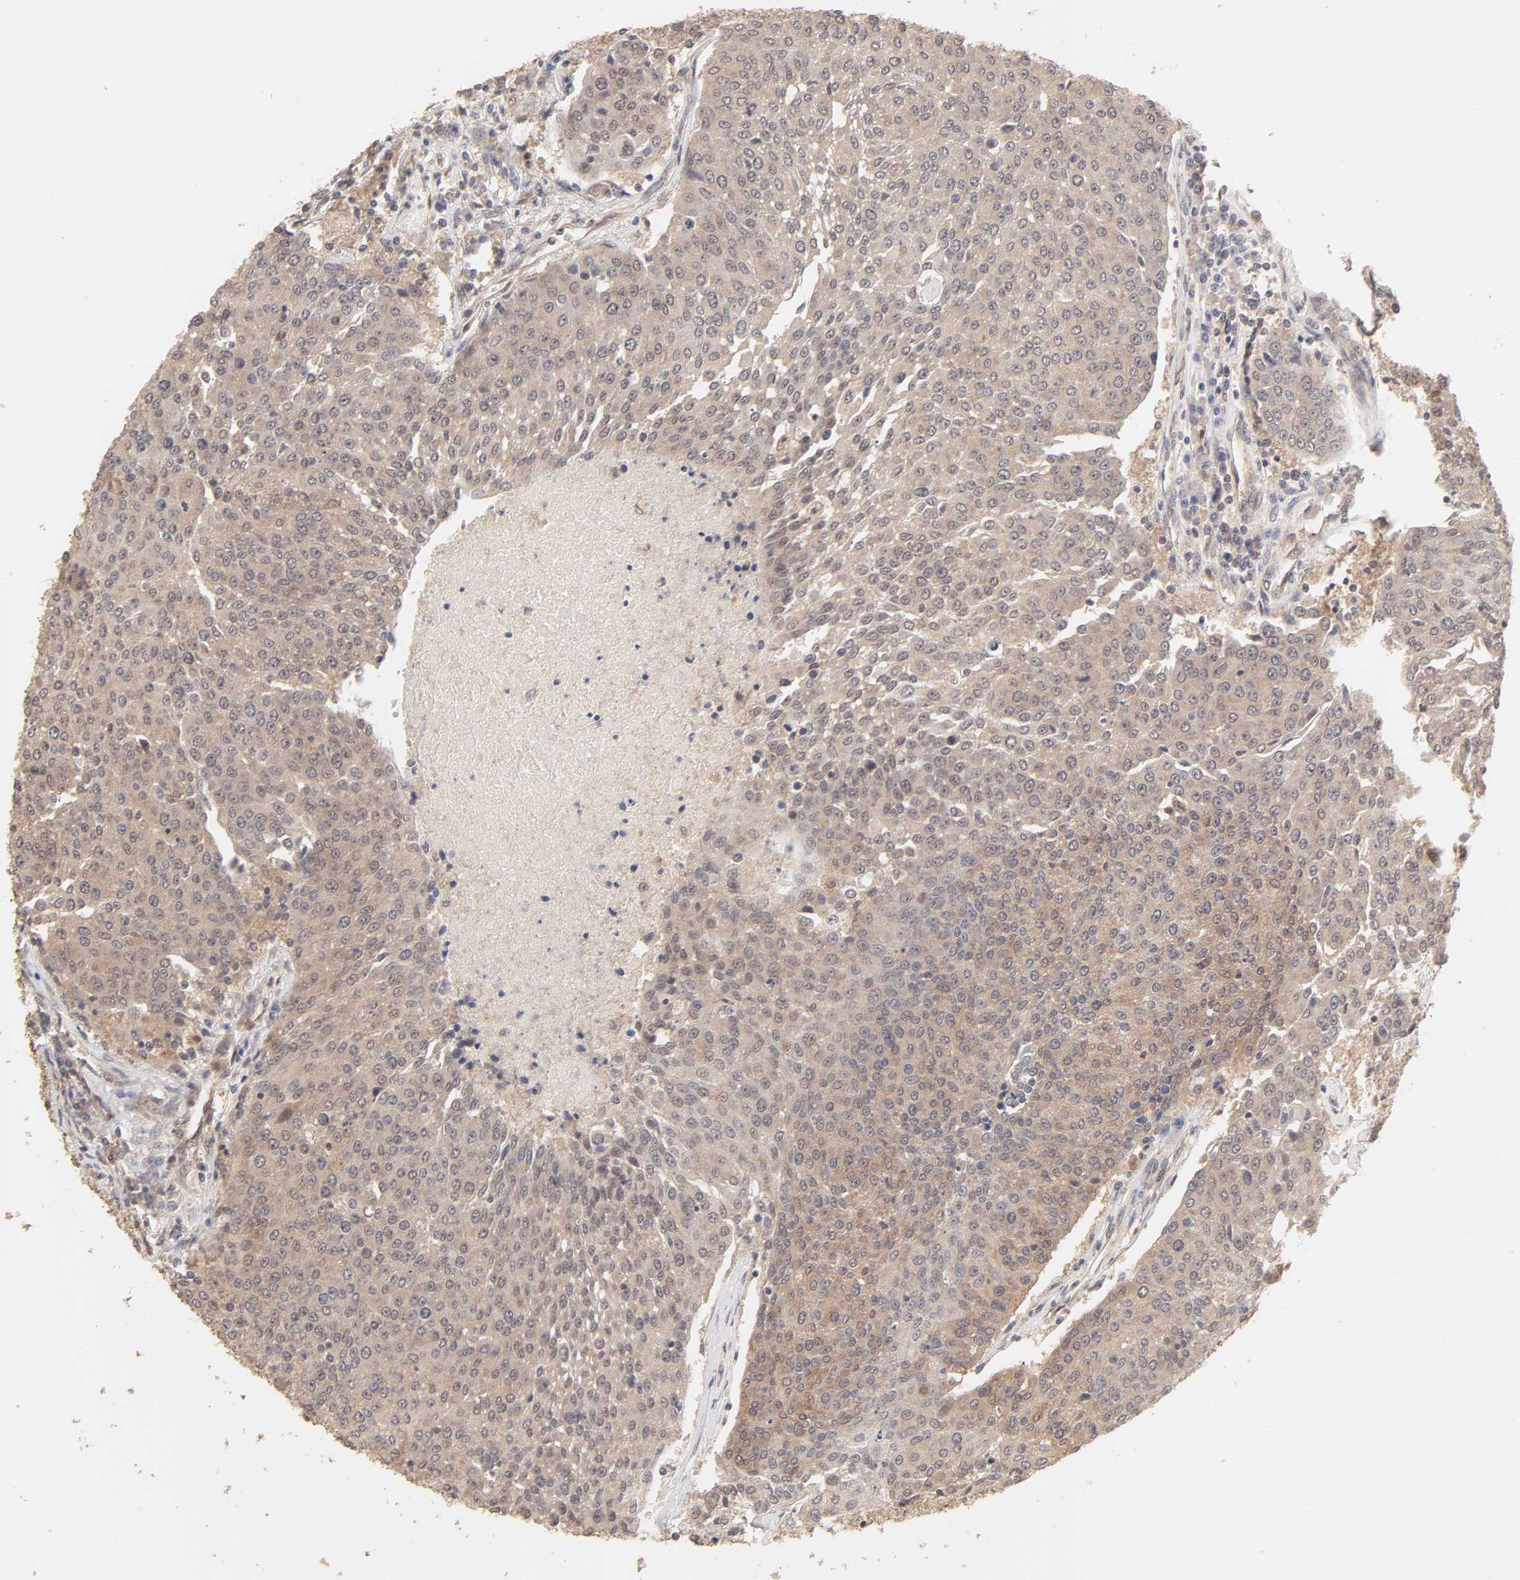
{"staining": {"intensity": "weak", "quantity": ">75%", "location": "cytoplasmic/membranous"}, "tissue": "urothelial cancer", "cell_type": "Tumor cells", "image_type": "cancer", "snomed": [{"axis": "morphology", "description": "Urothelial carcinoma, High grade"}, {"axis": "topography", "description": "Urinary bladder"}], "caption": "A photomicrograph of urothelial carcinoma (high-grade) stained for a protein displays weak cytoplasmic/membranous brown staining in tumor cells.", "gene": "MAPK1", "patient": {"sex": "female", "age": 85}}